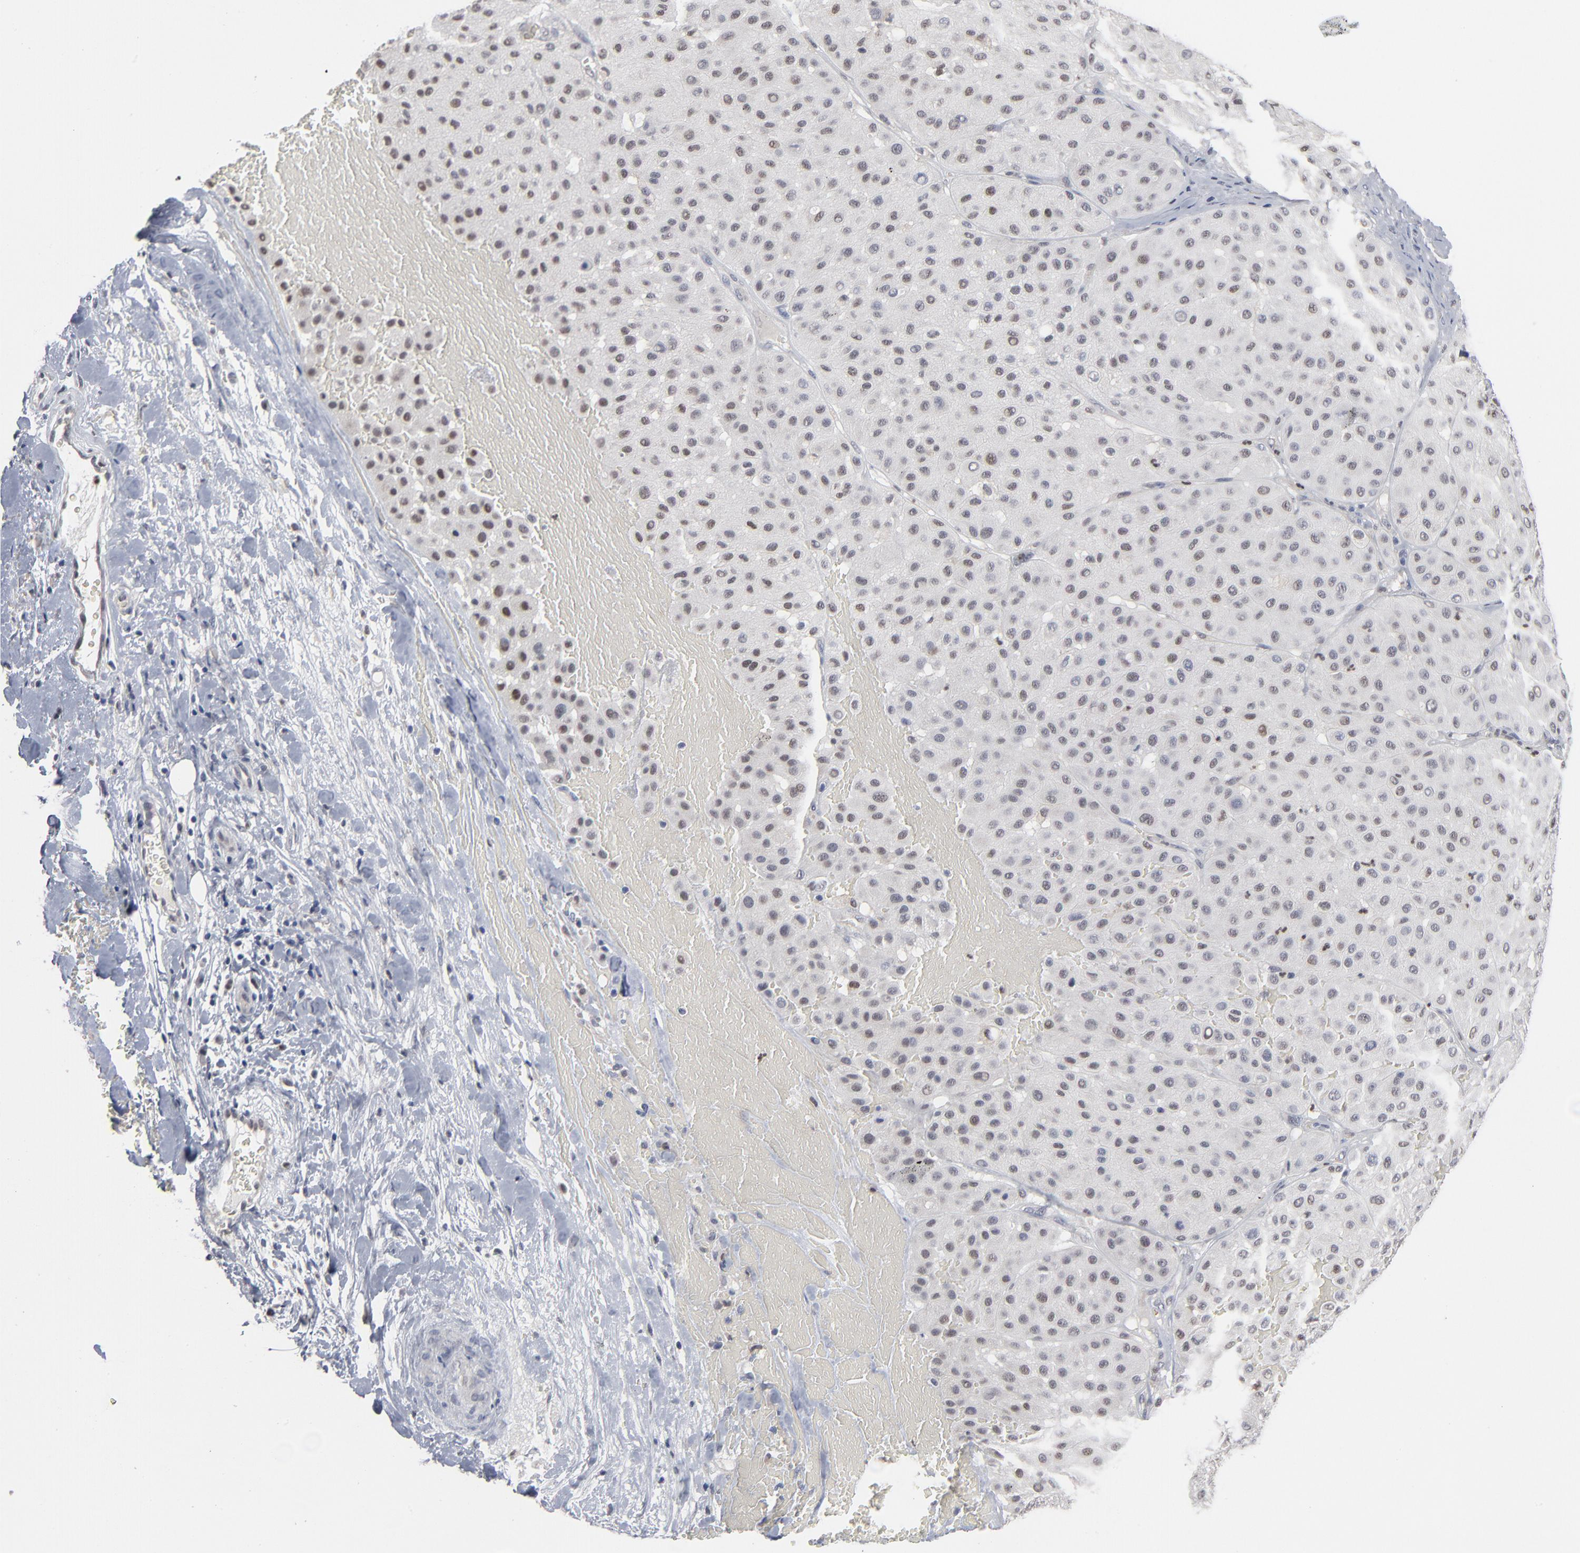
{"staining": {"intensity": "negative", "quantity": "none", "location": "none"}, "tissue": "melanoma", "cell_type": "Tumor cells", "image_type": "cancer", "snomed": [{"axis": "morphology", "description": "Normal tissue, NOS"}, {"axis": "morphology", "description": "Malignant melanoma, Metastatic site"}, {"axis": "topography", "description": "Skin"}], "caption": "Image shows no protein expression in tumor cells of malignant melanoma (metastatic site) tissue.", "gene": "FOXN2", "patient": {"sex": "male", "age": 41}}